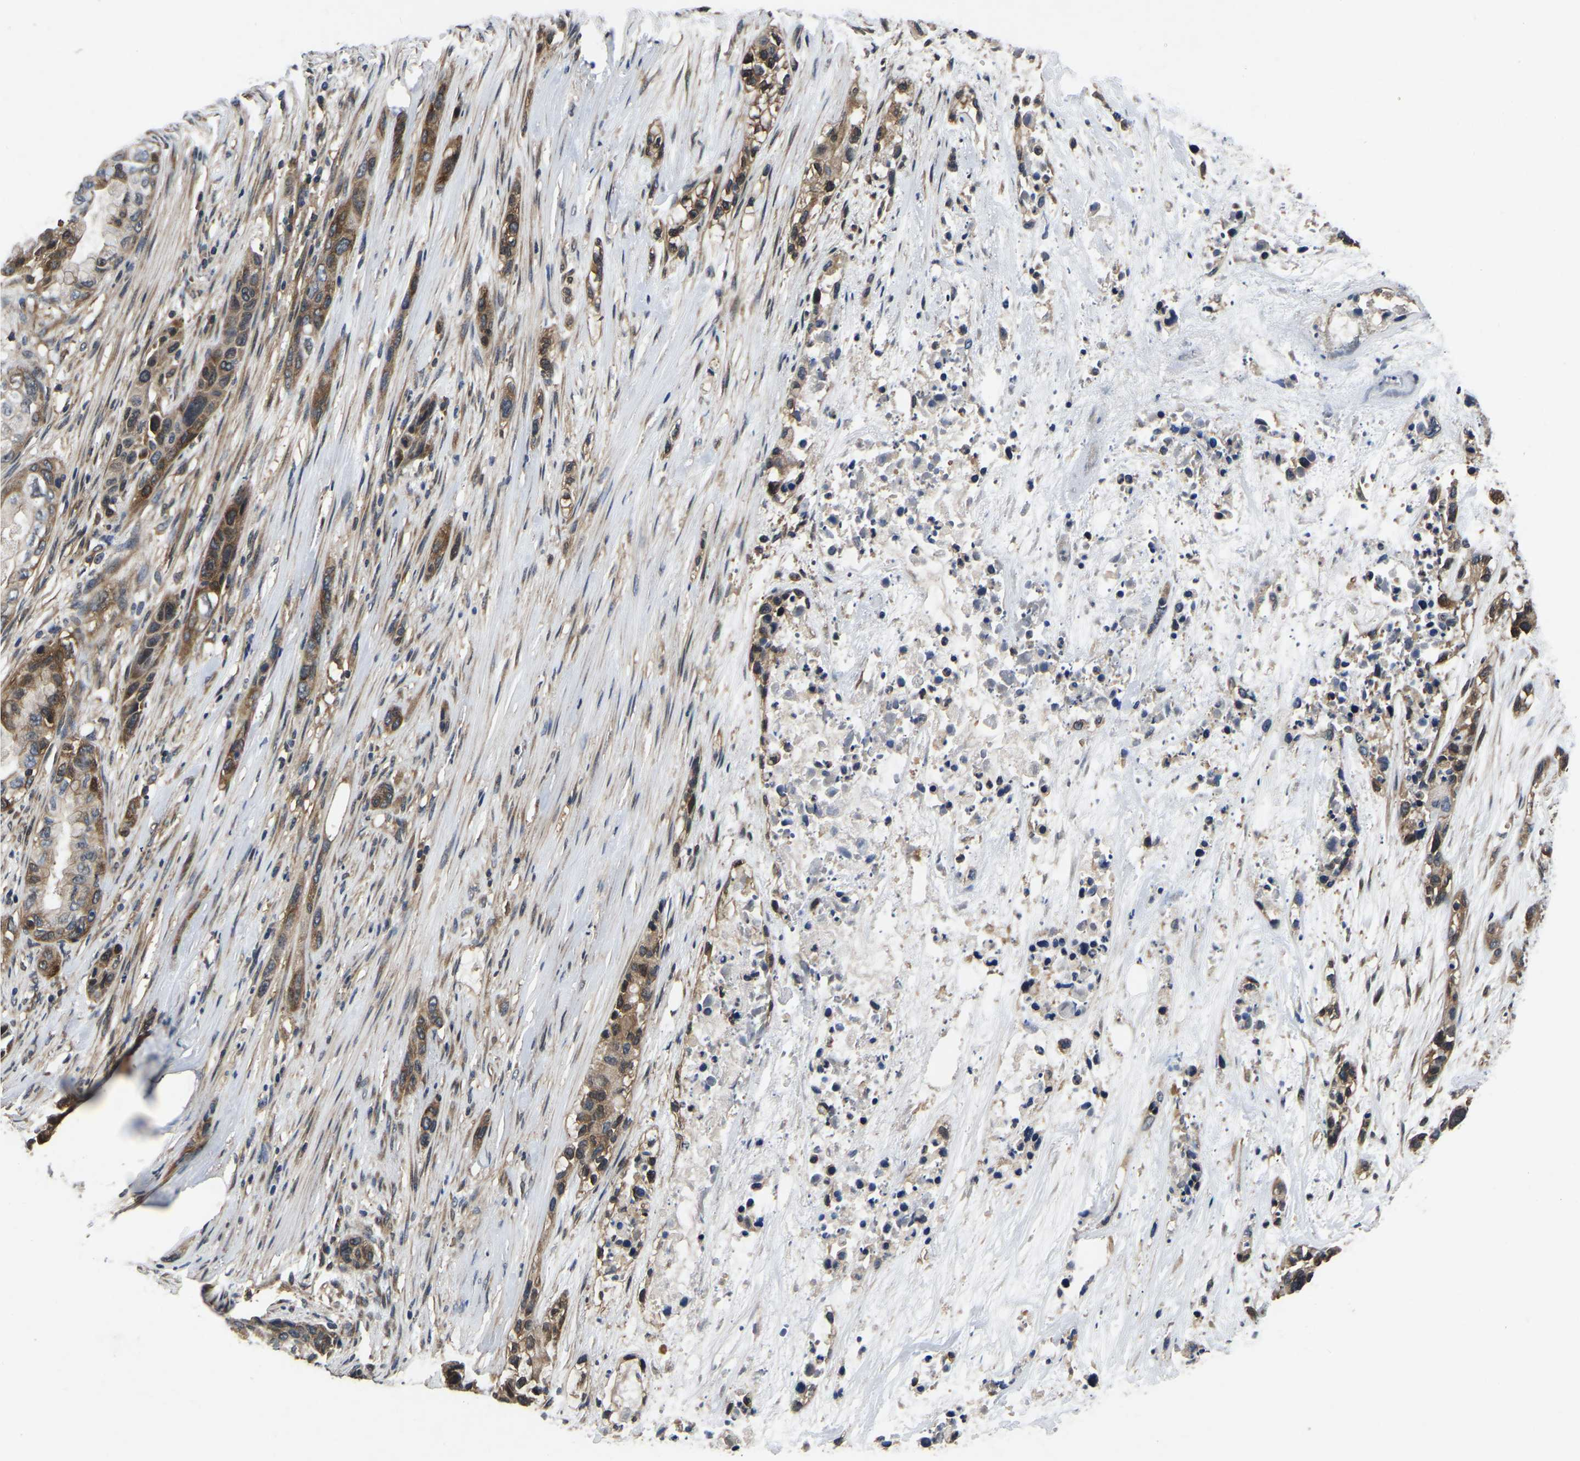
{"staining": {"intensity": "moderate", "quantity": ">75%", "location": "cytoplasmic/membranous"}, "tissue": "pancreatic cancer", "cell_type": "Tumor cells", "image_type": "cancer", "snomed": [{"axis": "morphology", "description": "Adenocarcinoma, NOS"}, {"axis": "topography", "description": "Pancreas"}], "caption": "This photomicrograph reveals pancreatic cancer (adenocarcinoma) stained with immunohistochemistry (IHC) to label a protein in brown. The cytoplasmic/membranous of tumor cells show moderate positivity for the protein. Nuclei are counter-stained blue.", "gene": "FGD5", "patient": {"sex": "male", "age": 53}}